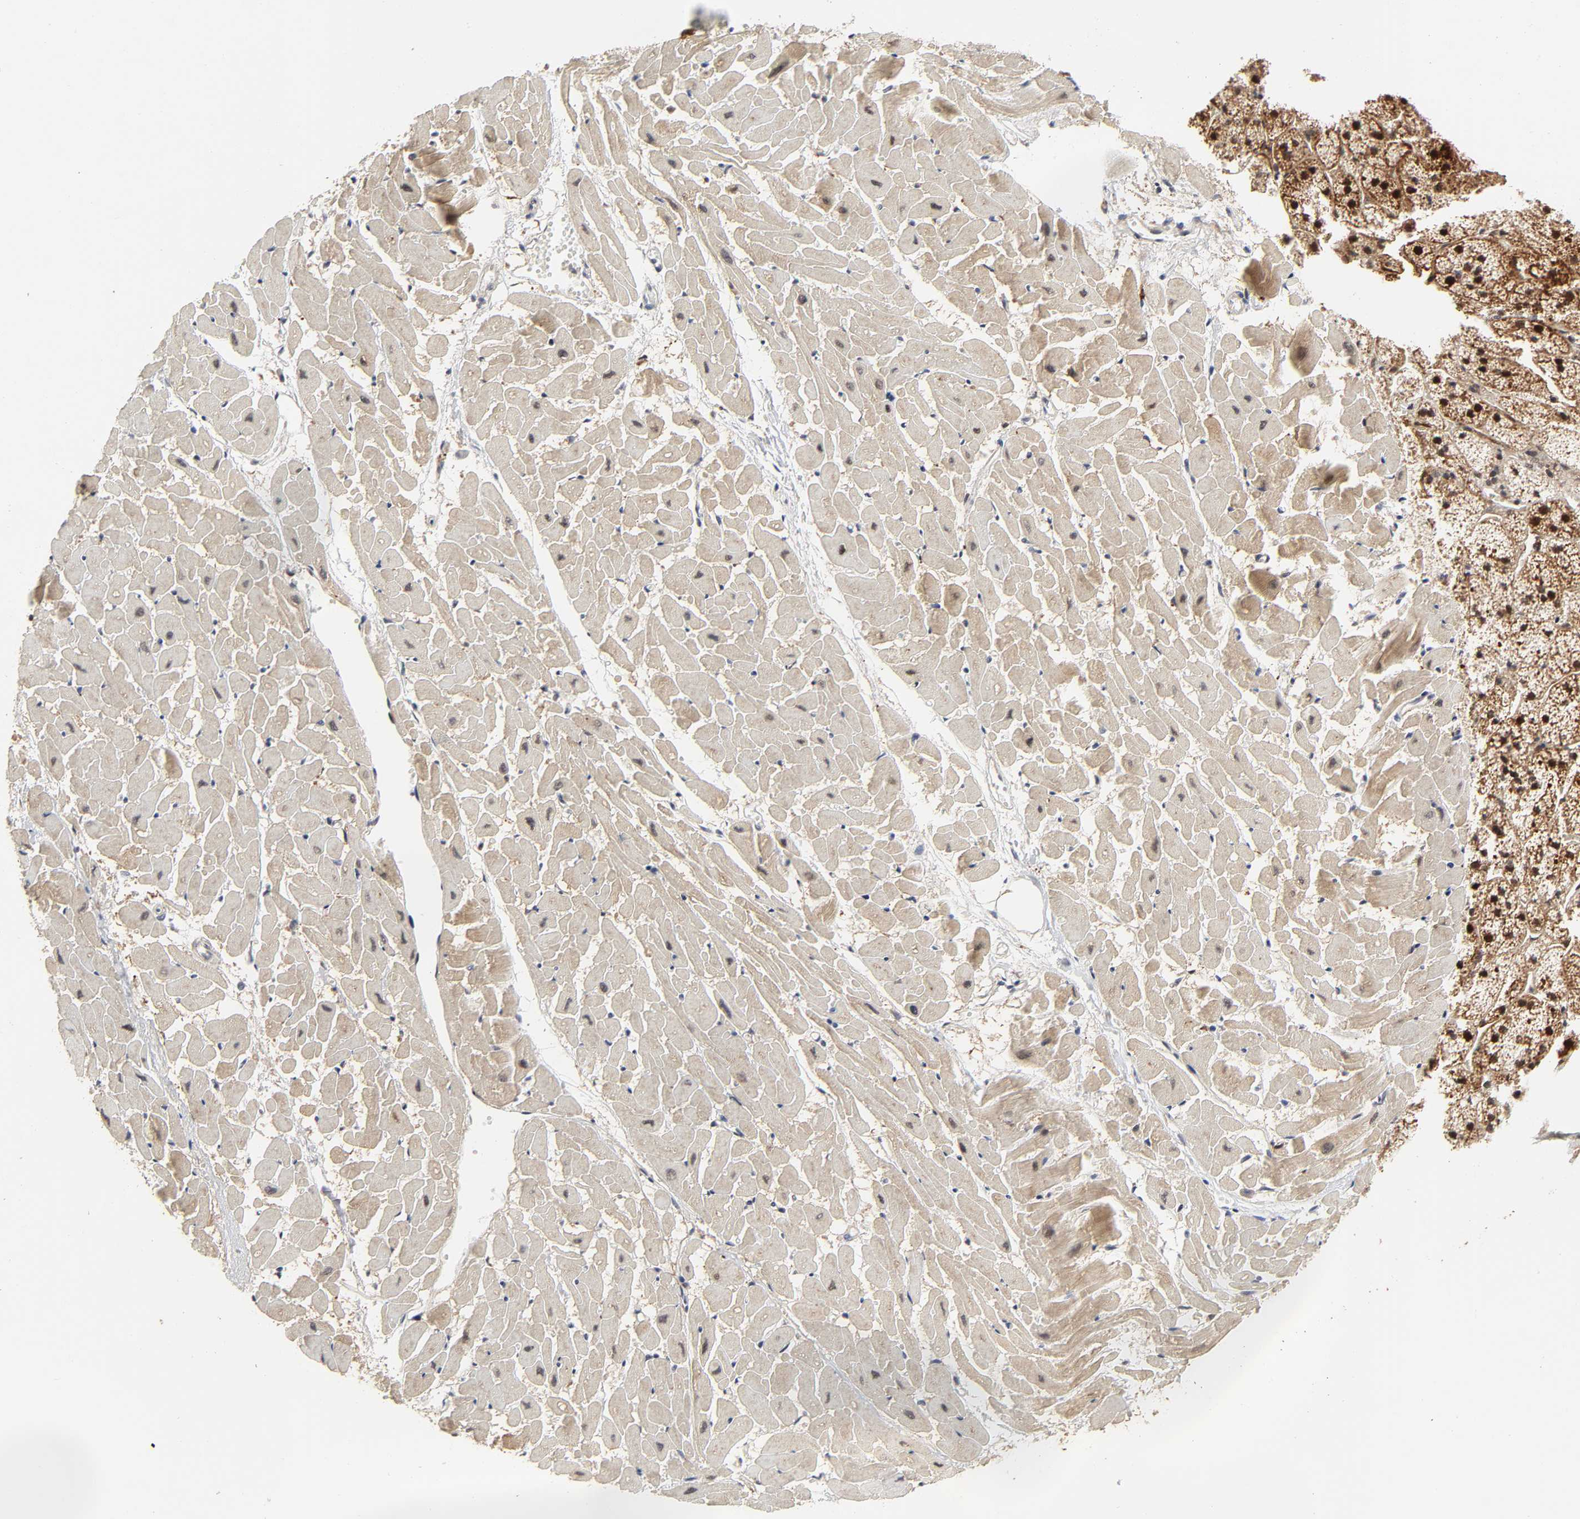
{"staining": {"intensity": "moderate", "quantity": "25%-75%", "location": "cytoplasmic/membranous,nuclear"}, "tissue": "heart muscle", "cell_type": "Cardiomyocytes", "image_type": "normal", "snomed": [{"axis": "morphology", "description": "Normal tissue, NOS"}, {"axis": "topography", "description": "Heart"}], "caption": "Protein staining by immunohistochemistry demonstrates moderate cytoplasmic/membranous,nuclear positivity in about 25%-75% of cardiomyocytes in normal heart muscle. Ihc stains the protein of interest in brown and the nuclei are stained blue.", "gene": "ZKSCAN8", "patient": {"sex": "female", "age": 19}}